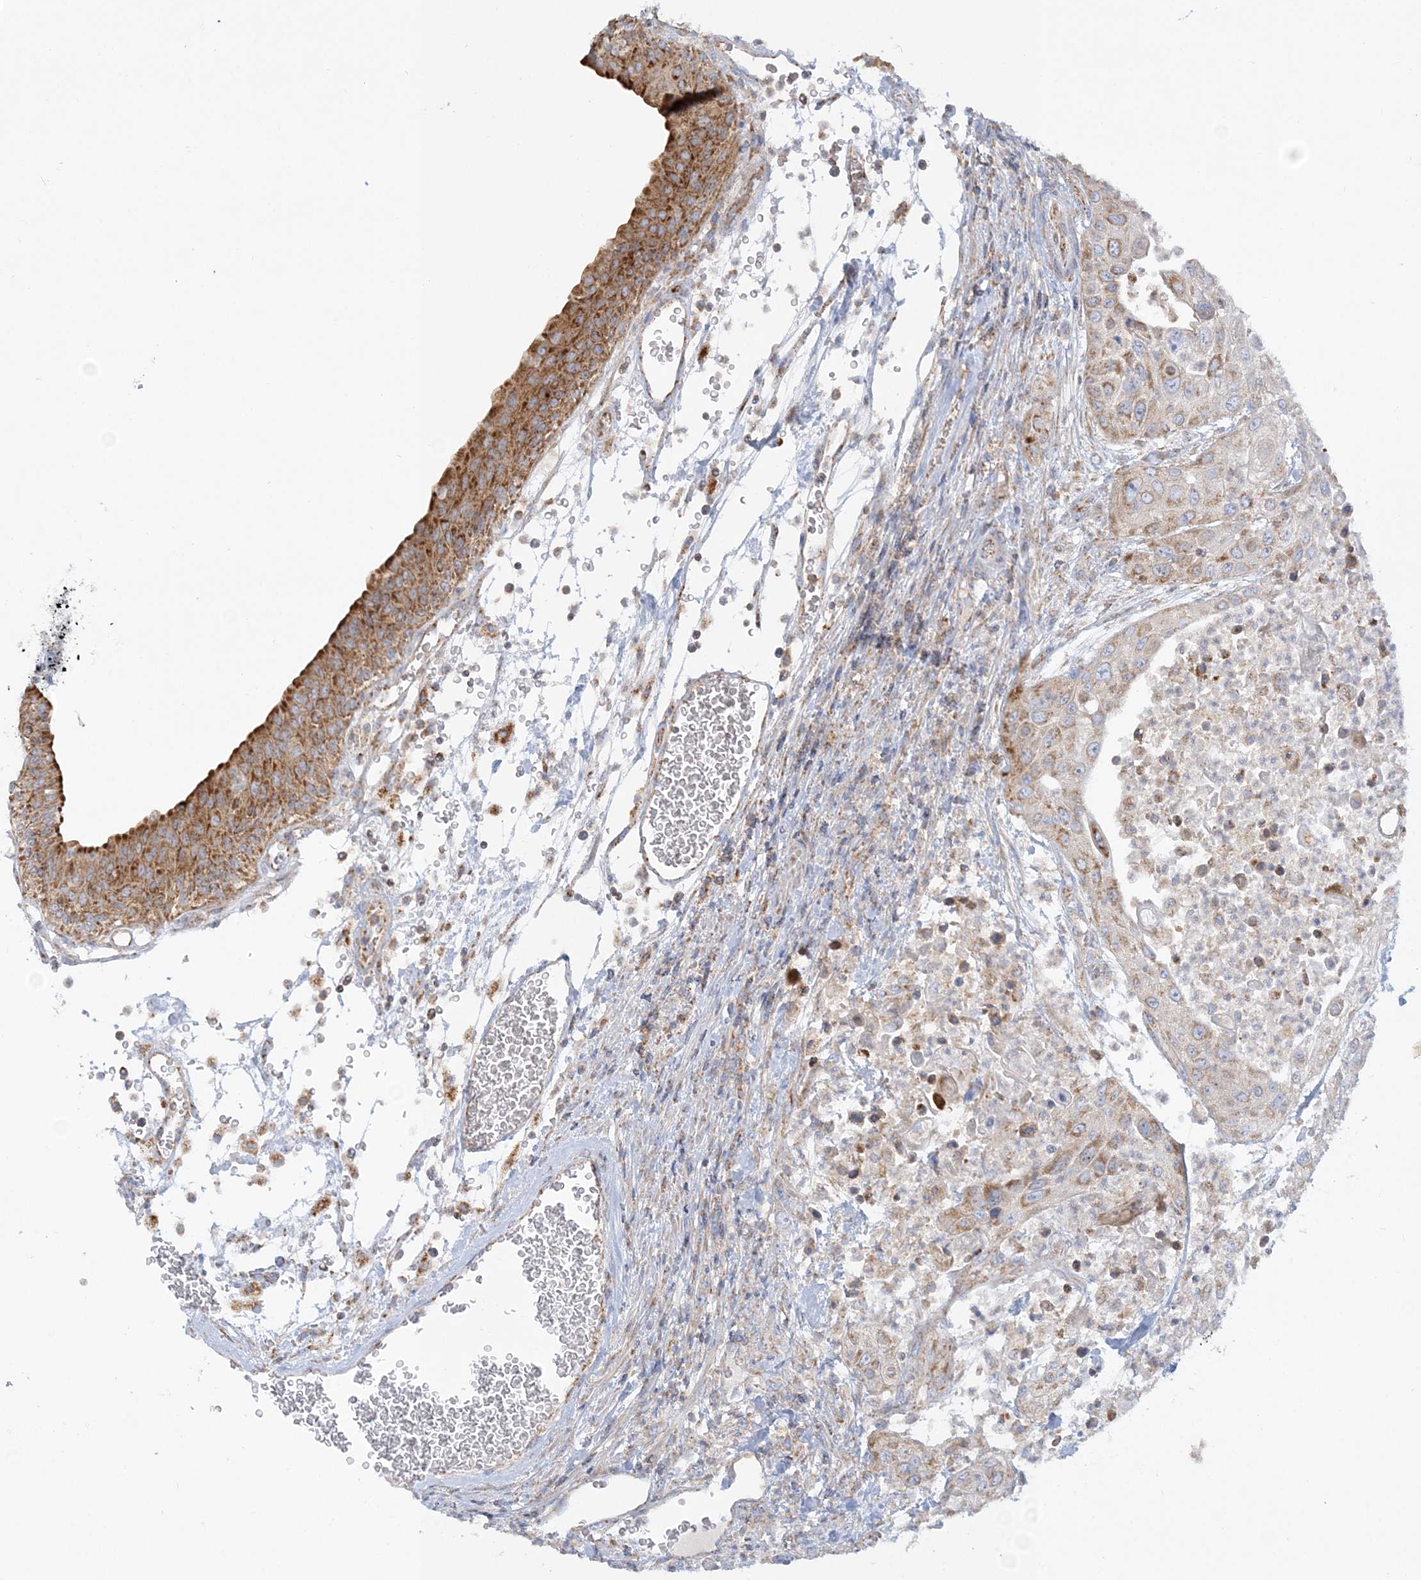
{"staining": {"intensity": "moderate", "quantity": "<25%", "location": "cytoplasmic/membranous"}, "tissue": "urothelial cancer", "cell_type": "Tumor cells", "image_type": "cancer", "snomed": [{"axis": "morphology", "description": "Urothelial carcinoma, High grade"}, {"axis": "topography", "description": "Urinary bladder"}], "caption": "DAB immunohistochemical staining of human urothelial cancer reveals moderate cytoplasmic/membranous protein staining in approximately <25% of tumor cells.", "gene": "TBC1D14", "patient": {"sex": "female", "age": 79}}